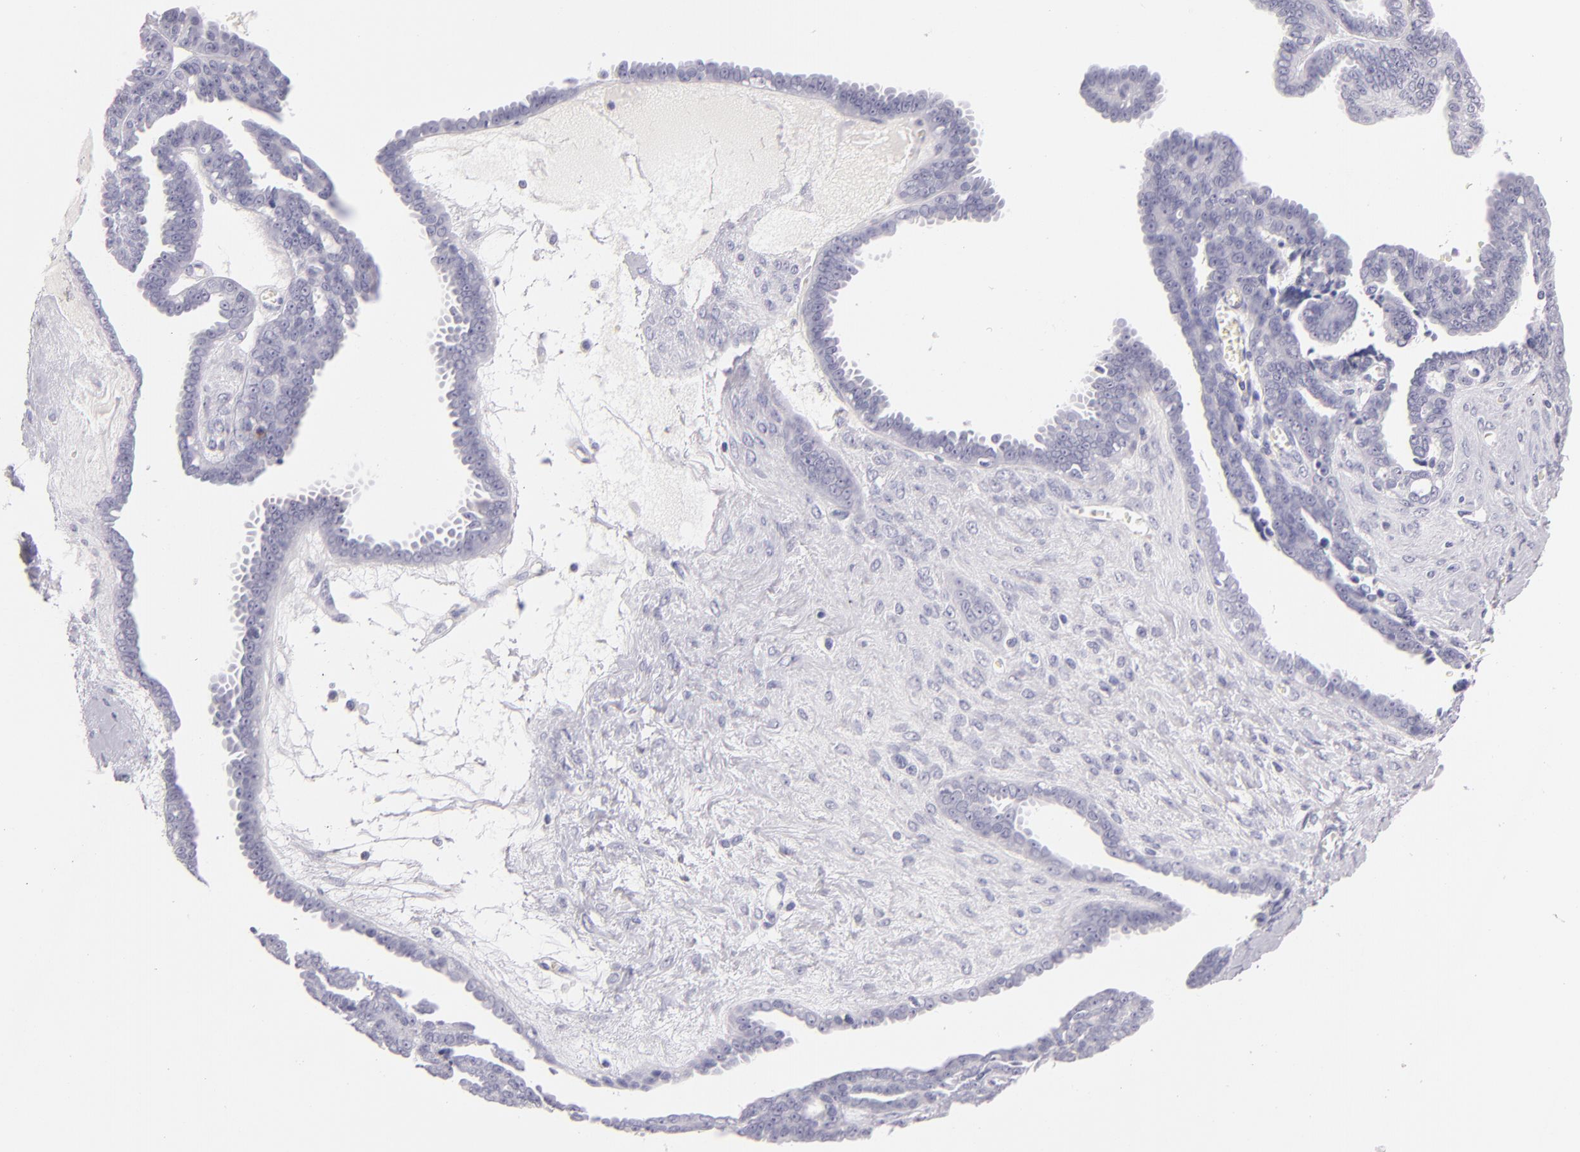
{"staining": {"intensity": "negative", "quantity": "none", "location": "none"}, "tissue": "ovarian cancer", "cell_type": "Tumor cells", "image_type": "cancer", "snomed": [{"axis": "morphology", "description": "Cystadenocarcinoma, serous, NOS"}, {"axis": "topography", "description": "Ovary"}], "caption": "This is an immunohistochemistry micrograph of human ovarian serous cystadenocarcinoma. There is no expression in tumor cells.", "gene": "CD48", "patient": {"sex": "female", "age": 71}}